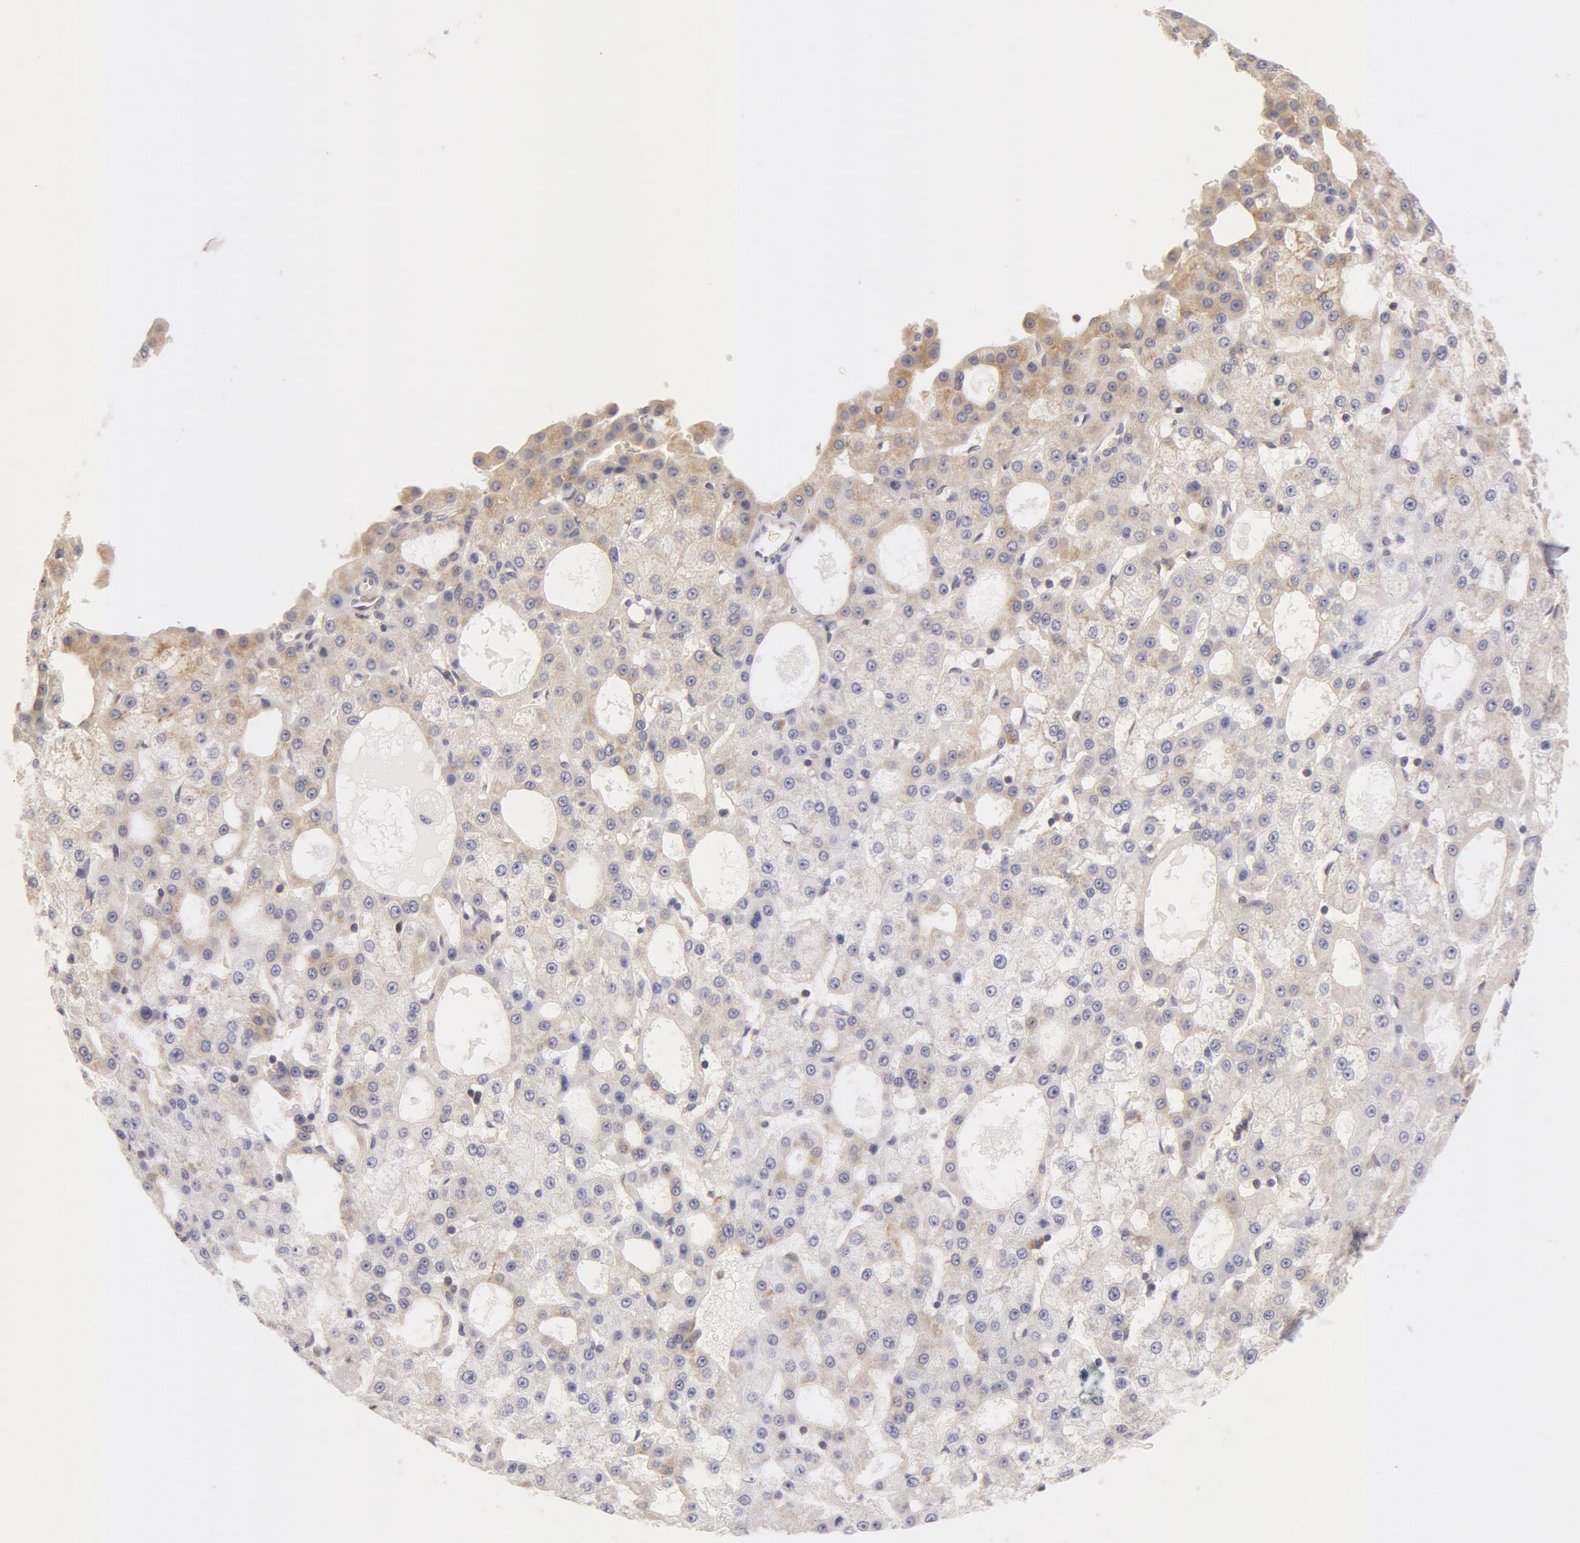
{"staining": {"intensity": "negative", "quantity": "none", "location": "none"}, "tissue": "liver cancer", "cell_type": "Tumor cells", "image_type": "cancer", "snomed": [{"axis": "morphology", "description": "Carcinoma, Hepatocellular, NOS"}, {"axis": "topography", "description": "Liver"}], "caption": "This is an IHC micrograph of human liver cancer (hepatocellular carcinoma). There is no expression in tumor cells.", "gene": "DDX3Y", "patient": {"sex": "male", "age": 47}}